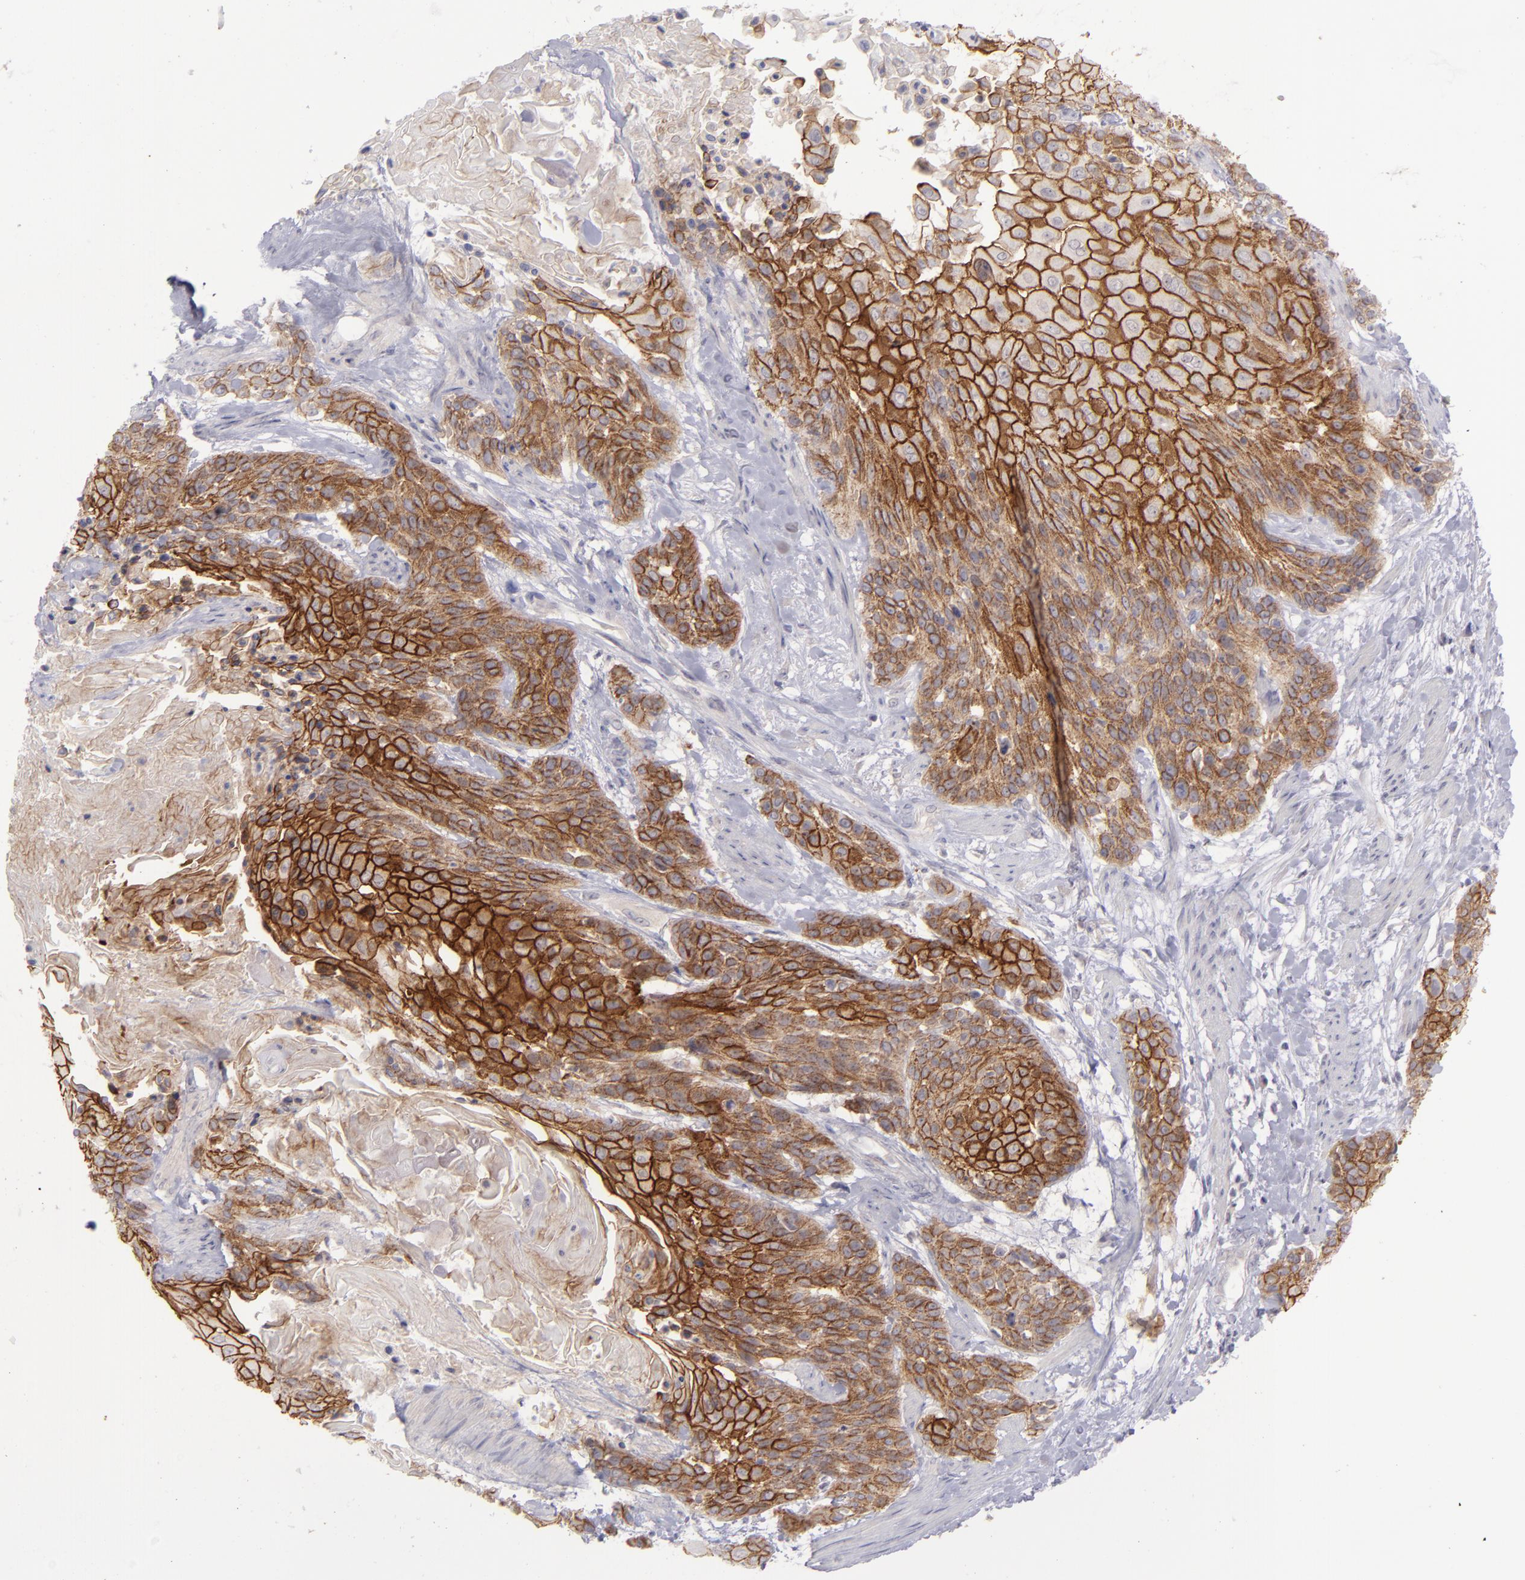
{"staining": {"intensity": "strong", "quantity": ">75%", "location": "cytoplasmic/membranous"}, "tissue": "cervical cancer", "cell_type": "Tumor cells", "image_type": "cancer", "snomed": [{"axis": "morphology", "description": "Squamous cell carcinoma, NOS"}, {"axis": "topography", "description": "Cervix"}], "caption": "Immunohistochemical staining of human cervical cancer shows high levels of strong cytoplasmic/membranous staining in approximately >75% of tumor cells.", "gene": "EVPL", "patient": {"sex": "female", "age": 57}}